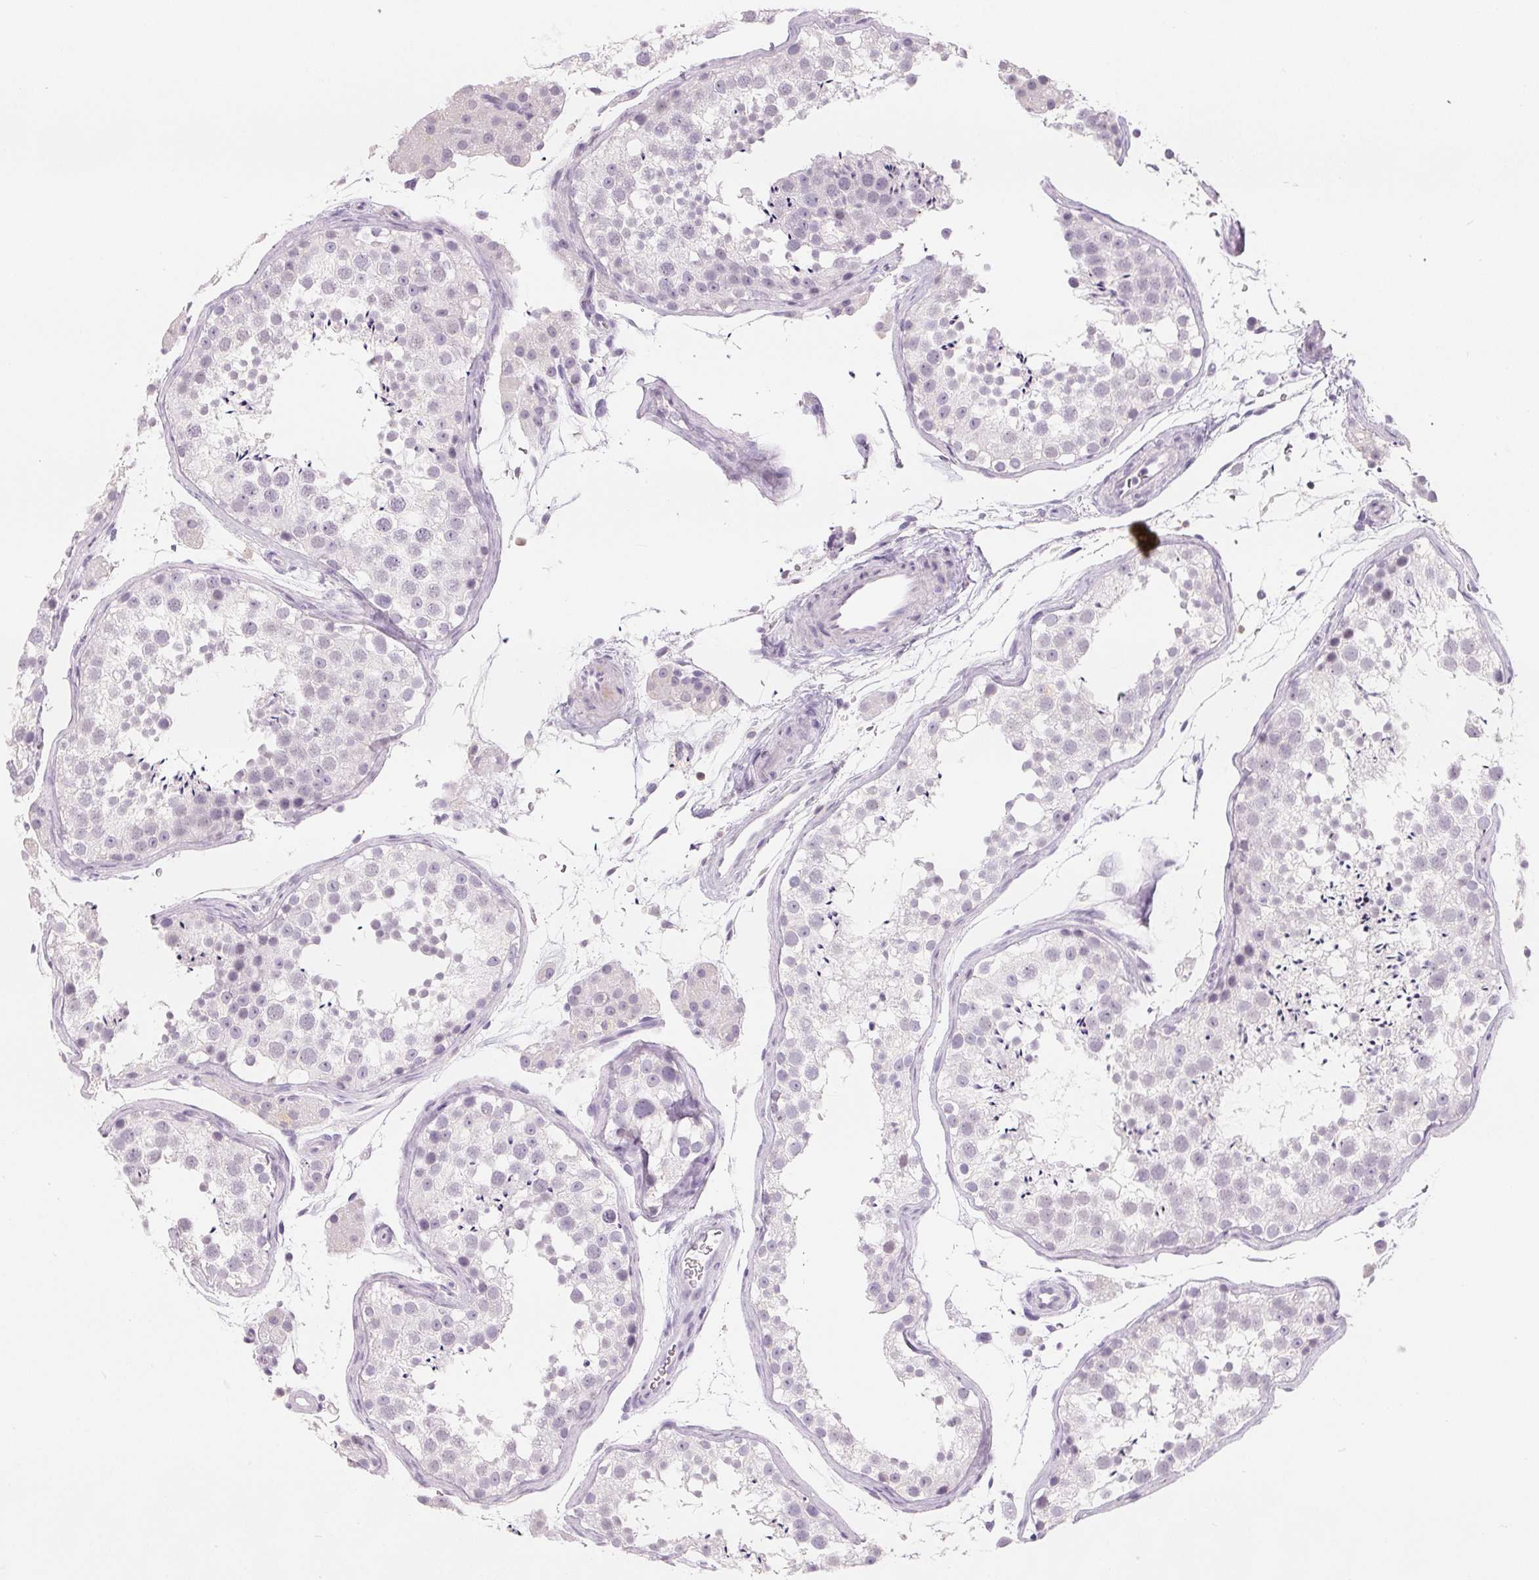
{"staining": {"intensity": "negative", "quantity": "none", "location": "none"}, "tissue": "testis", "cell_type": "Cells in seminiferous ducts", "image_type": "normal", "snomed": [{"axis": "morphology", "description": "Normal tissue, NOS"}, {"axis": "topography", "description": "Testis"}], "caption": "DAB immunohistochemical staining of normal testis displays no significant positivity in cells in seminiferous ducts.", "gene": "CD69", "patient": {"sex": "male", "age": 41}}